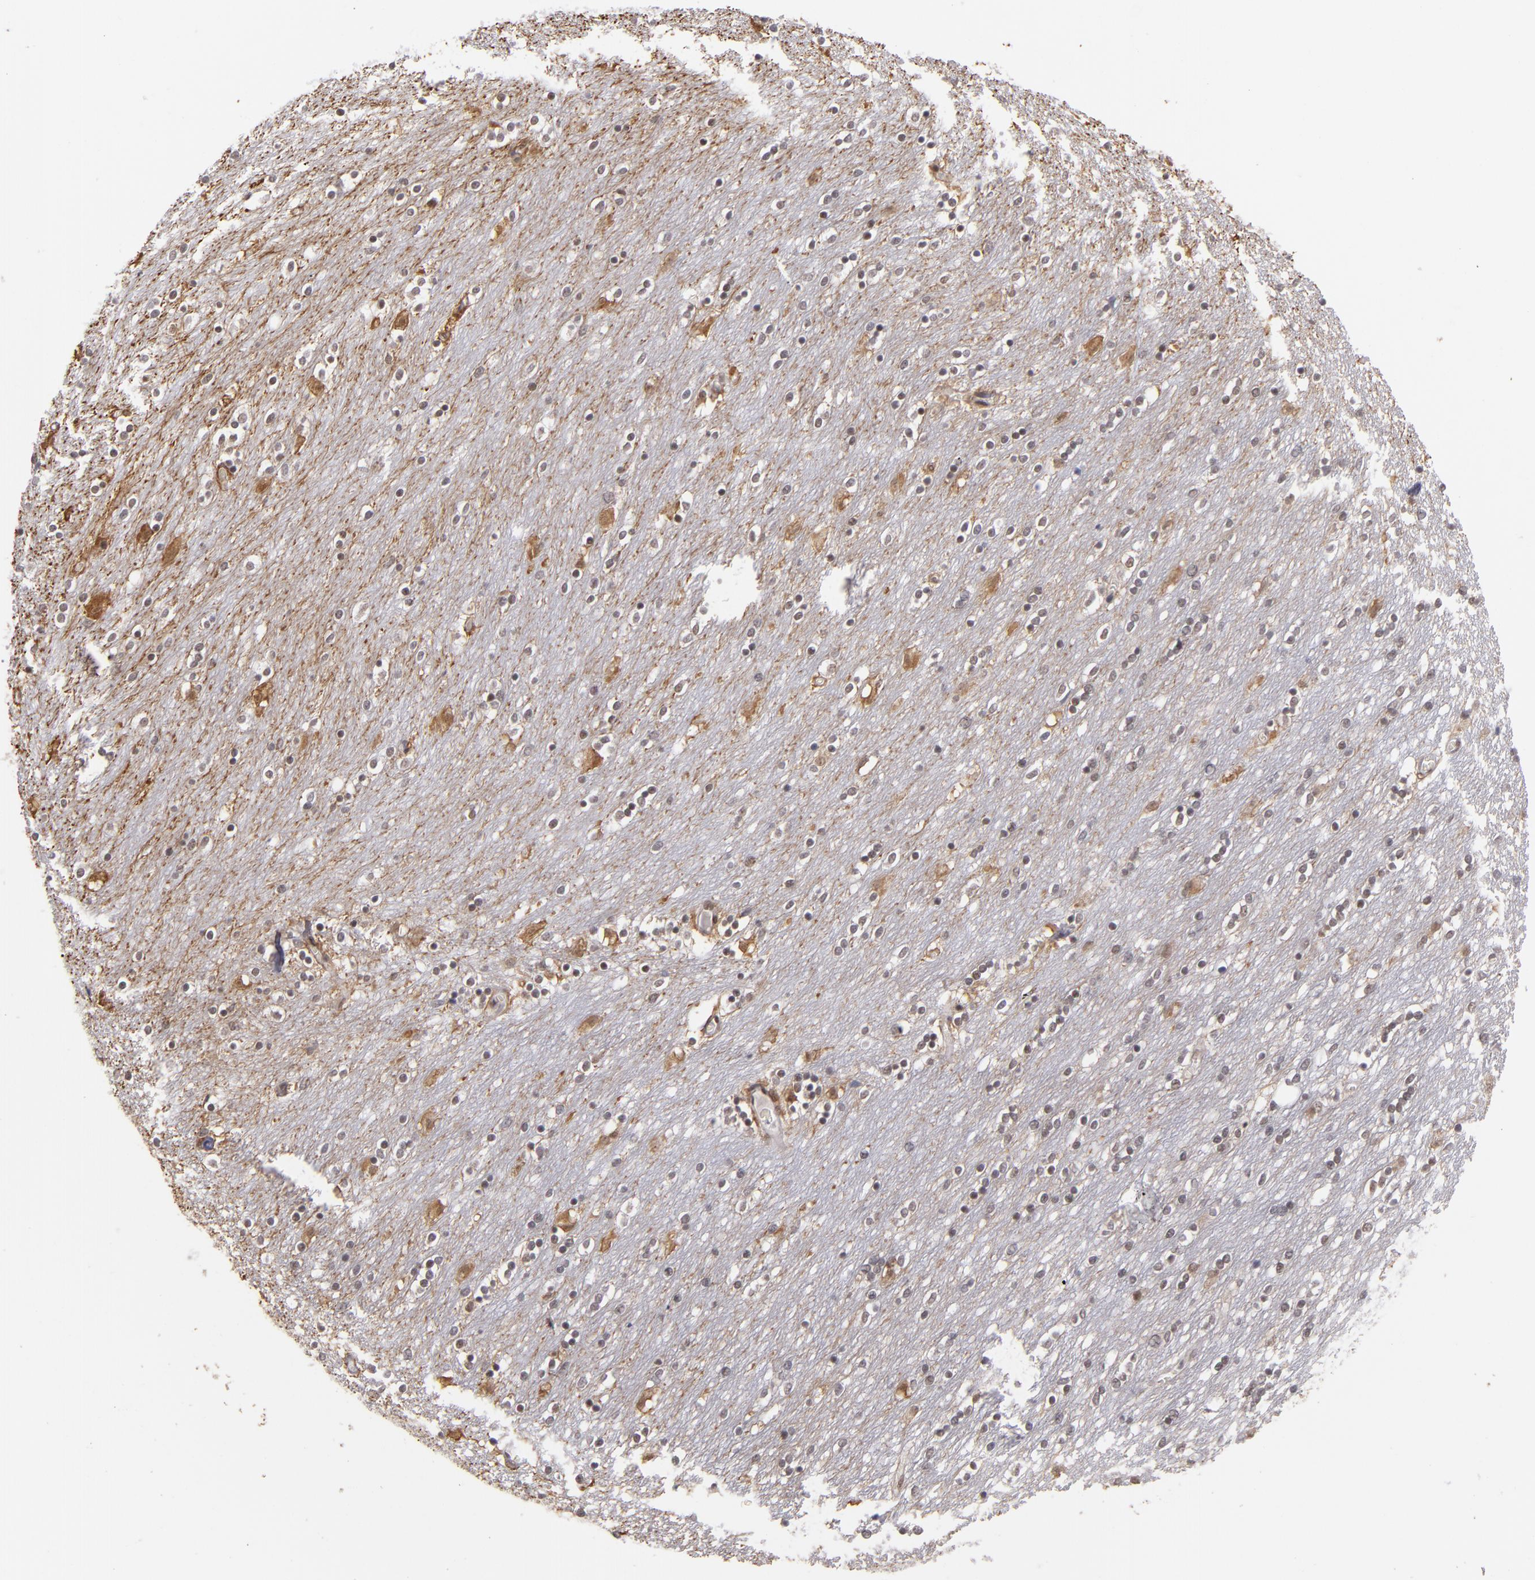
{"staining": {"intensity": "negative", "quantity": "none", "location": "none"}, "tissue": "caudate", "cell_type": "Glial cells", "image_type": "normal", "snomed": [{"axis": "morphology", "description": "Normal tissue, NOS"}, {"axis": "topography", "description": "Lateral ventricle wall"}], "caption": "This is an IHC image of normal caudate. There is no positivity in glial cells.", "gene": "MLLT3", "patient": {"sex": "female", "age": 54}}